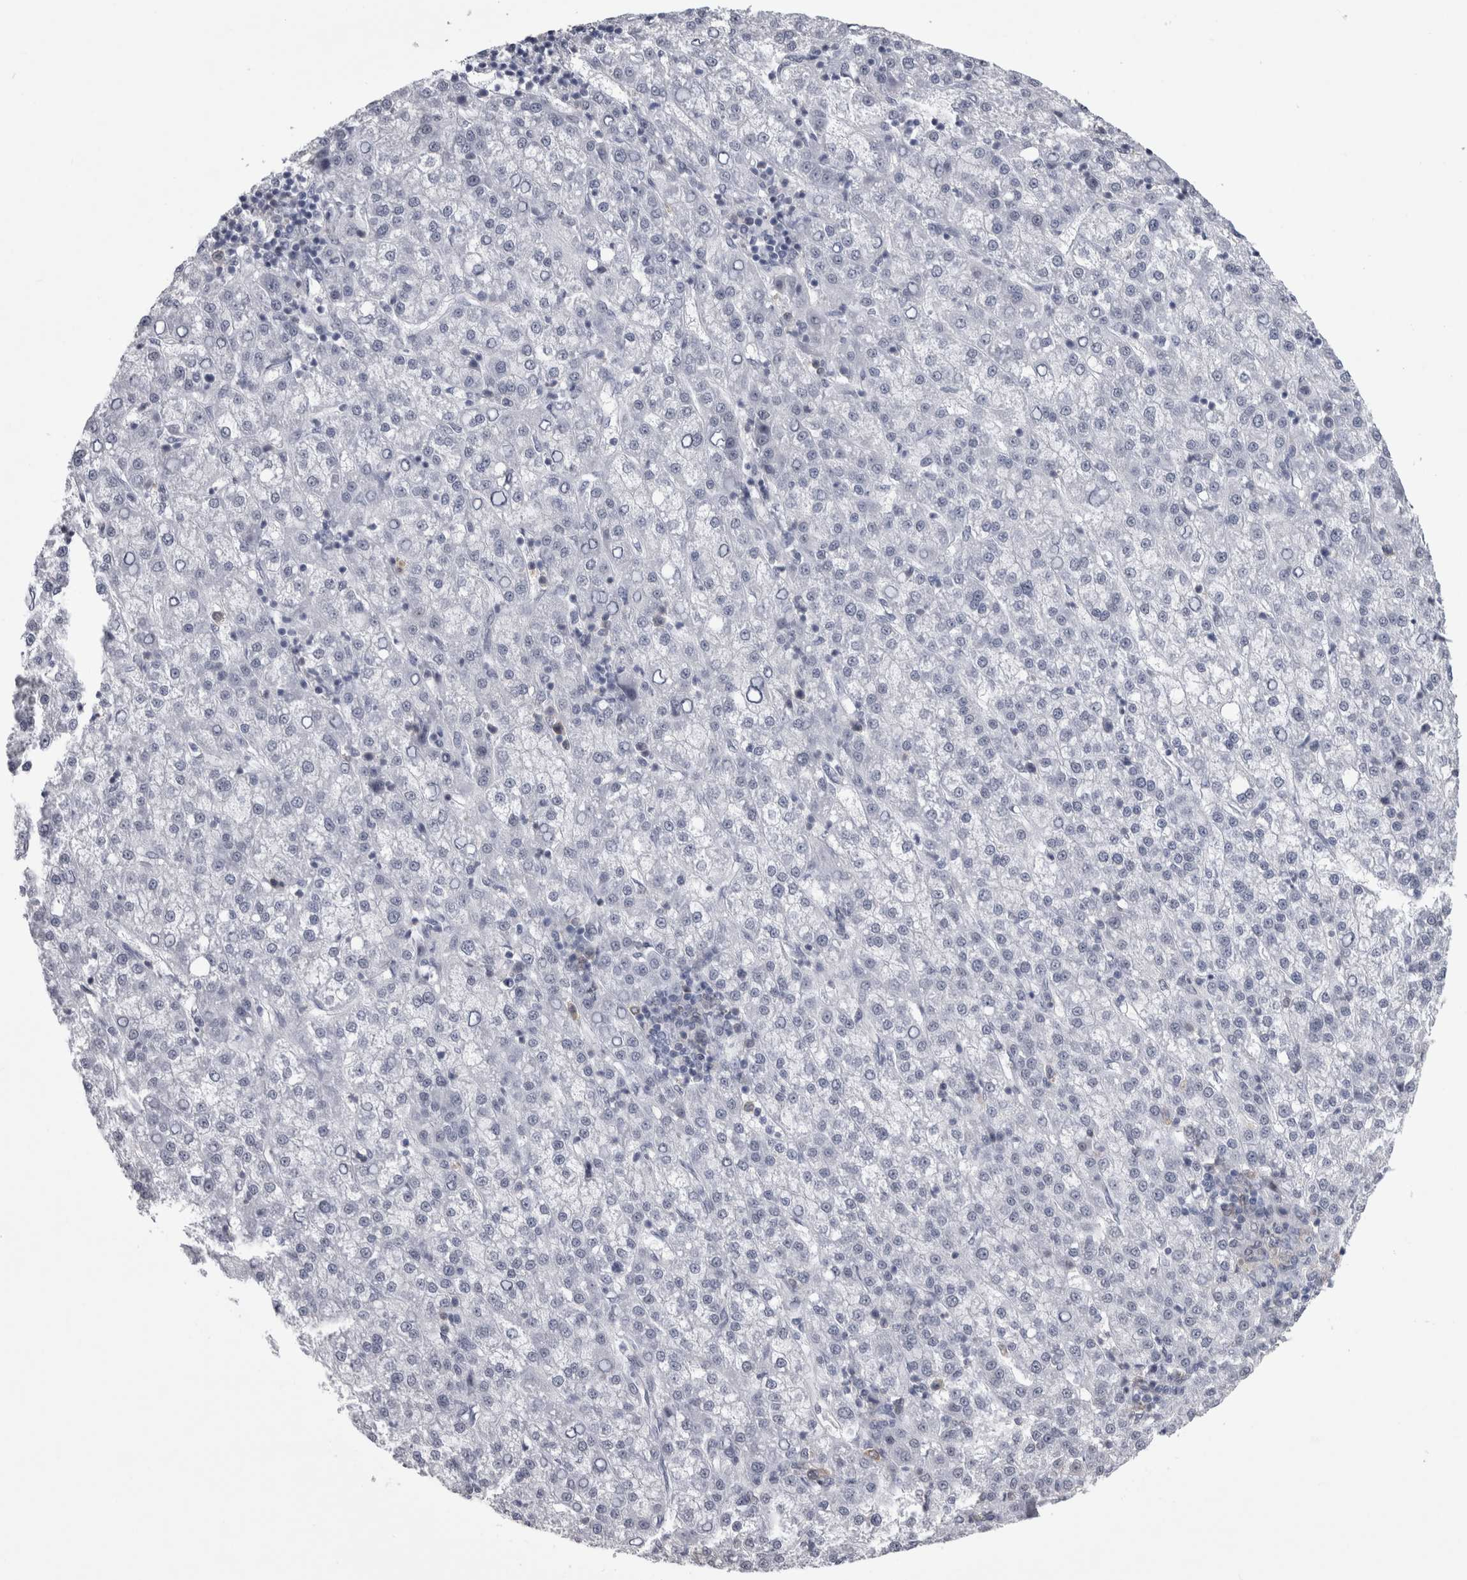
{"staining": {"intensity": "negative", "quantity": "none", "location": "none"}, "tissue": "liver cancer", "cell_type": "Tumor cells", "image_type": "cancer", "snomed": [{"axis": "morphology", "description": "Carcinoma, Hepatocellular, NOS"}, {"axis": "topography", "description": "Liver"}], "caption": "Hepatocellular carcinoma (liver) stained for a protein using immunohistochemistry (IHC) demonstrates no staining tumor cells.", "gene": "ACOT7", "patient": {"sex": "female", "age": 58}}